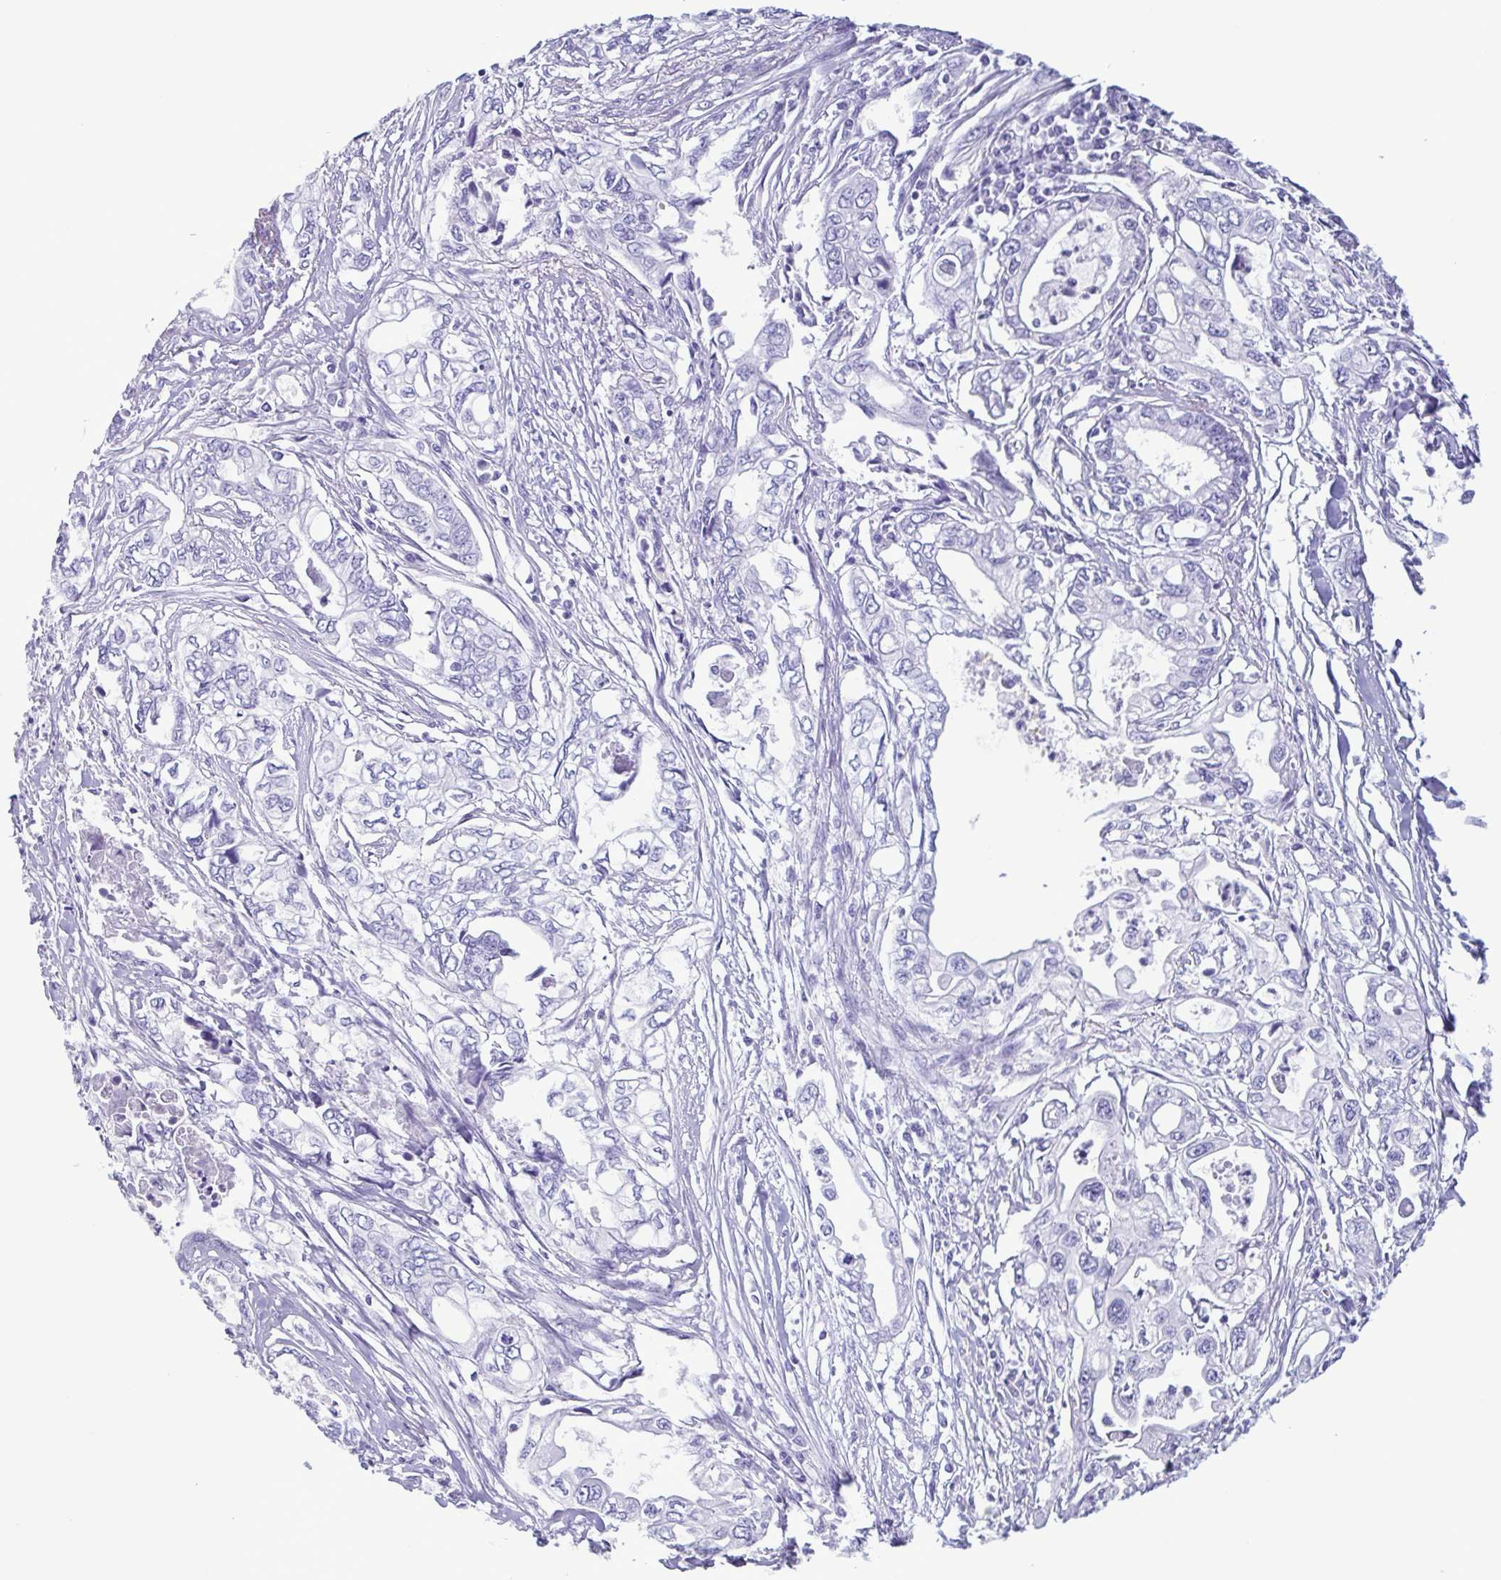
{"staining": {"intensity": "negative", "quantity": "none", "location": "none"}, "tissue": "pancreatic cancer", "cell_type": "Tumor cells", "image_type": "cancer", "snomed": [{"axis": "morphology", "description": "Adenocarcinoma, NOS"}, {"axis": "topography", "description": "Pancreas"}], "caption": "Immunohistochemistry (IHC) photomicrograph of human pancreatic adenocarcinoma stained for a protein (brown), which demonstrates no positivity in tumor cells.", "gene": "LTF", "patient": {"sex": "male", "age": 68}}